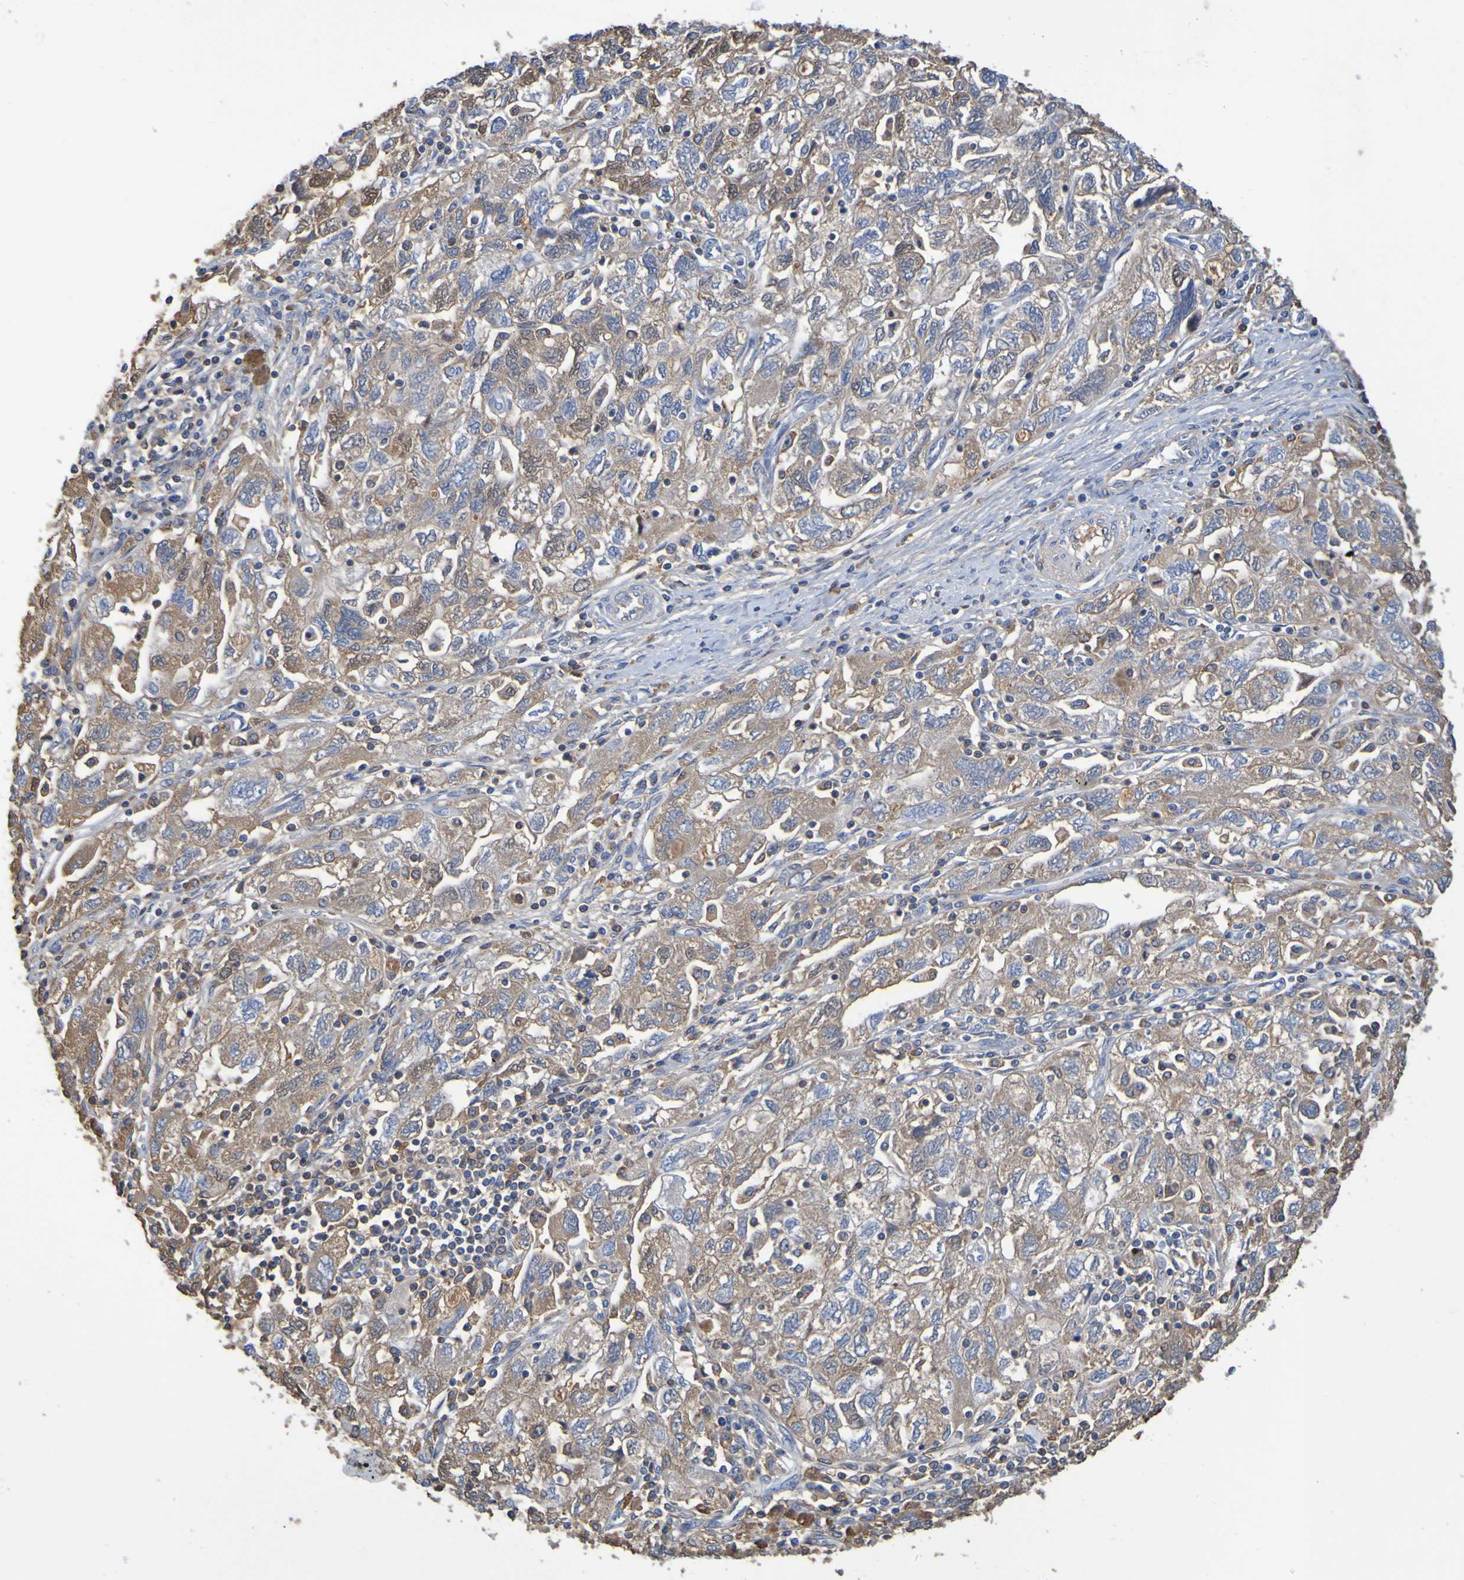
{"staining": {"intensity": "moderate", "quantity": ">75%", "location": "cytoplasmic/membranous"}, "tissue": "ovarian cancer", "cell_type": "Tumor cells", "image_type": "cancer", "snomed": [{"axis": "morphology", "description": "Carcinoma, NOS"}, {"axis": "morphology", "description": "Cystadenocarcinoma, serous, NOS"}, {"axis": "topography", "description": "Ovary"}], "caption": "This is an image of immunohistochemistry (IHC) staining of ovarian cancer (serous cystadenocarcinoma), which shows moderate staining in the cytoplasmic/membranous of tumor cells.", "gene": "GAB3", "patient": {"sex": "female", "age": 69}}